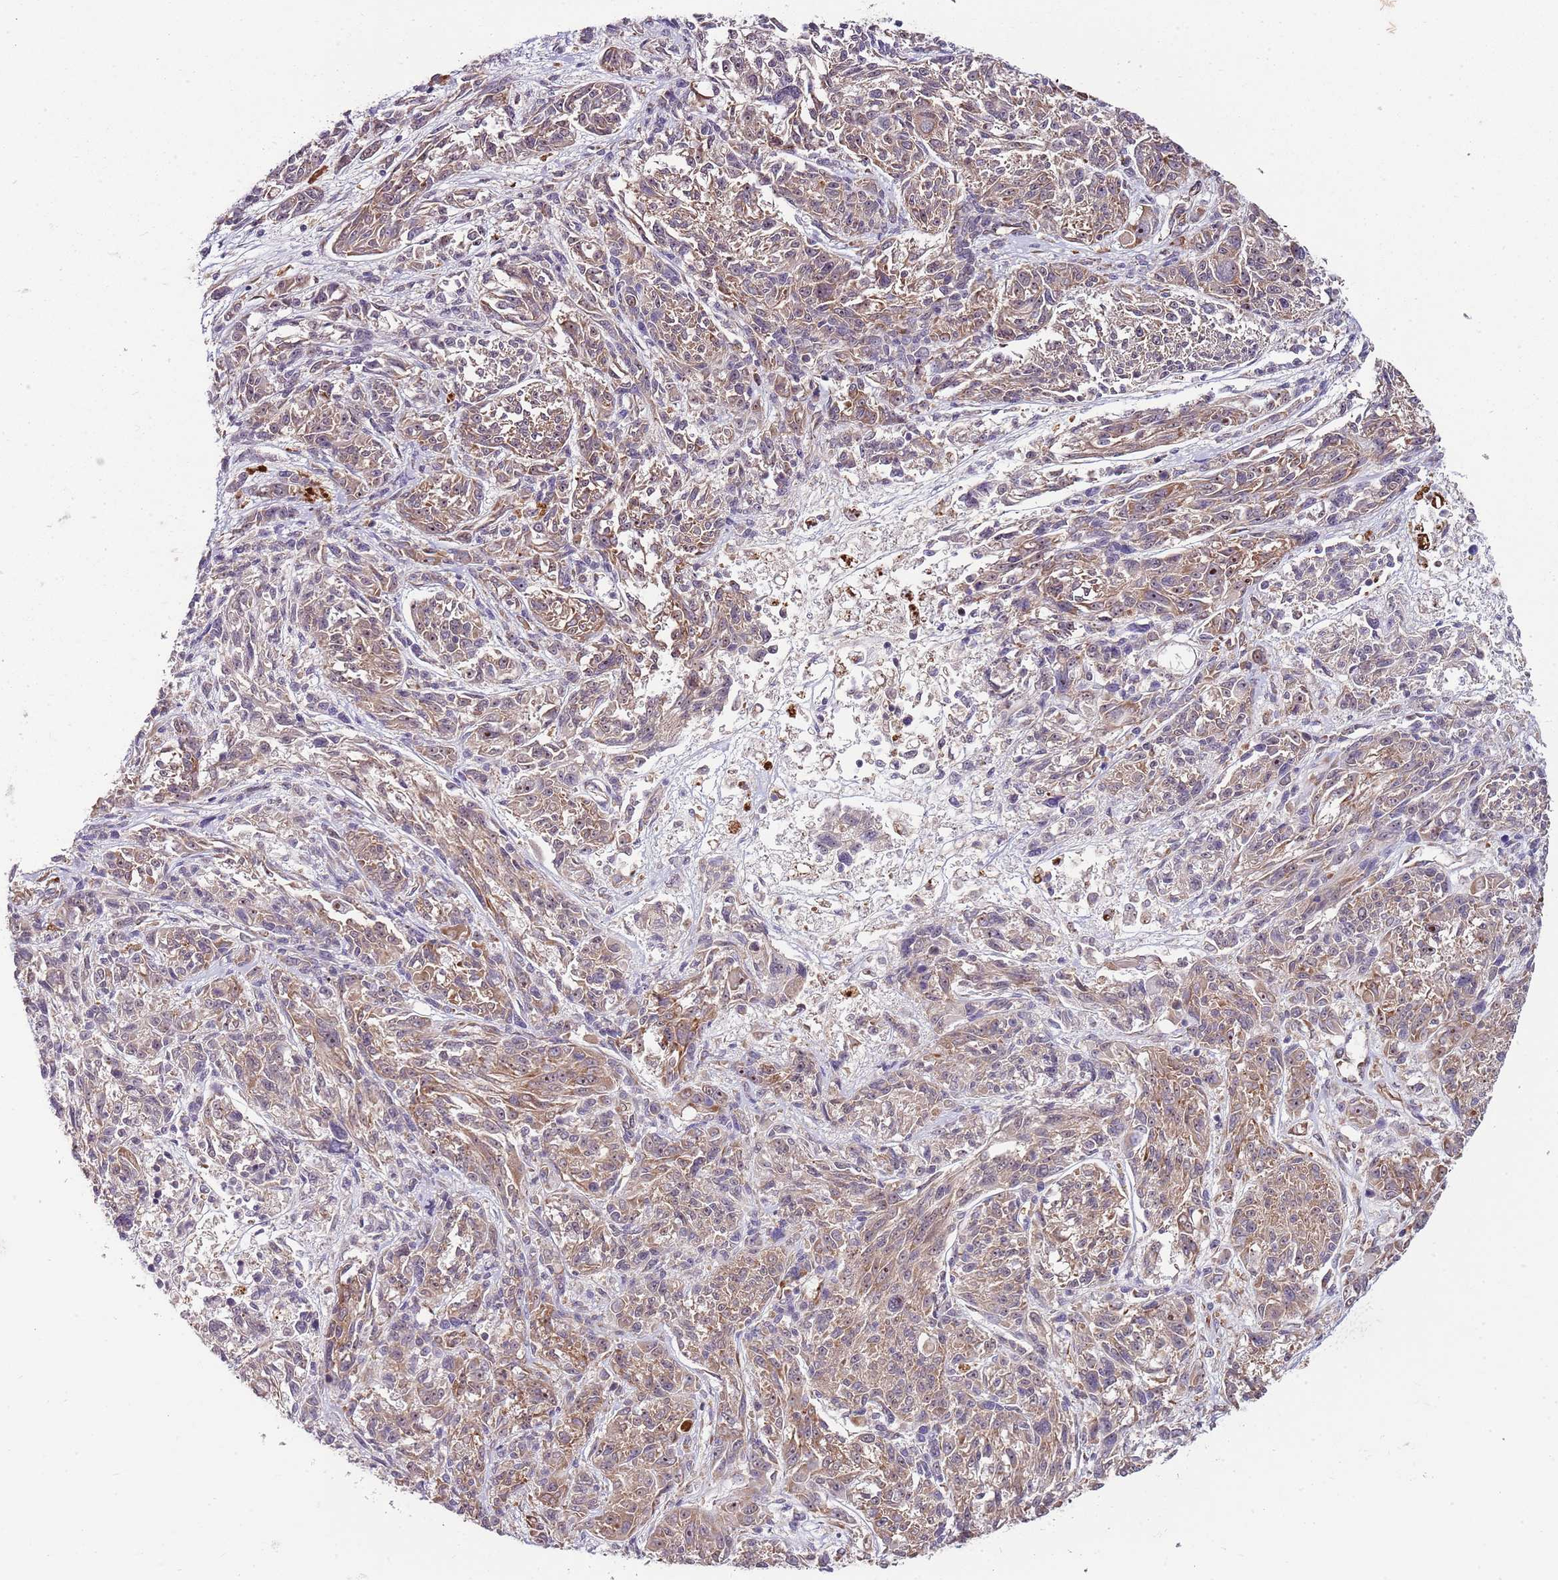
{"staining": {"intensity": "weak", "quantity": ">75%", "location": "cytoplasmic/membranous"}, "tissue": "melanoma", "cell_type": "Tumor cells", "image_type": "cancer", "snomed": [{"axis": "morphology", "description": "Malignant melanoma, NOS"}, {"axis": "topography", "description": "Skin"}], "caption": "Approximately >75% of tumor cells in human malignant melanoma demonstrate weak cytoplasmic/membranous protein staining as visualized by brown immunohistochemical staining.", "gene": "FBXL22", "patient": {"sex": "male", "age": 53}}